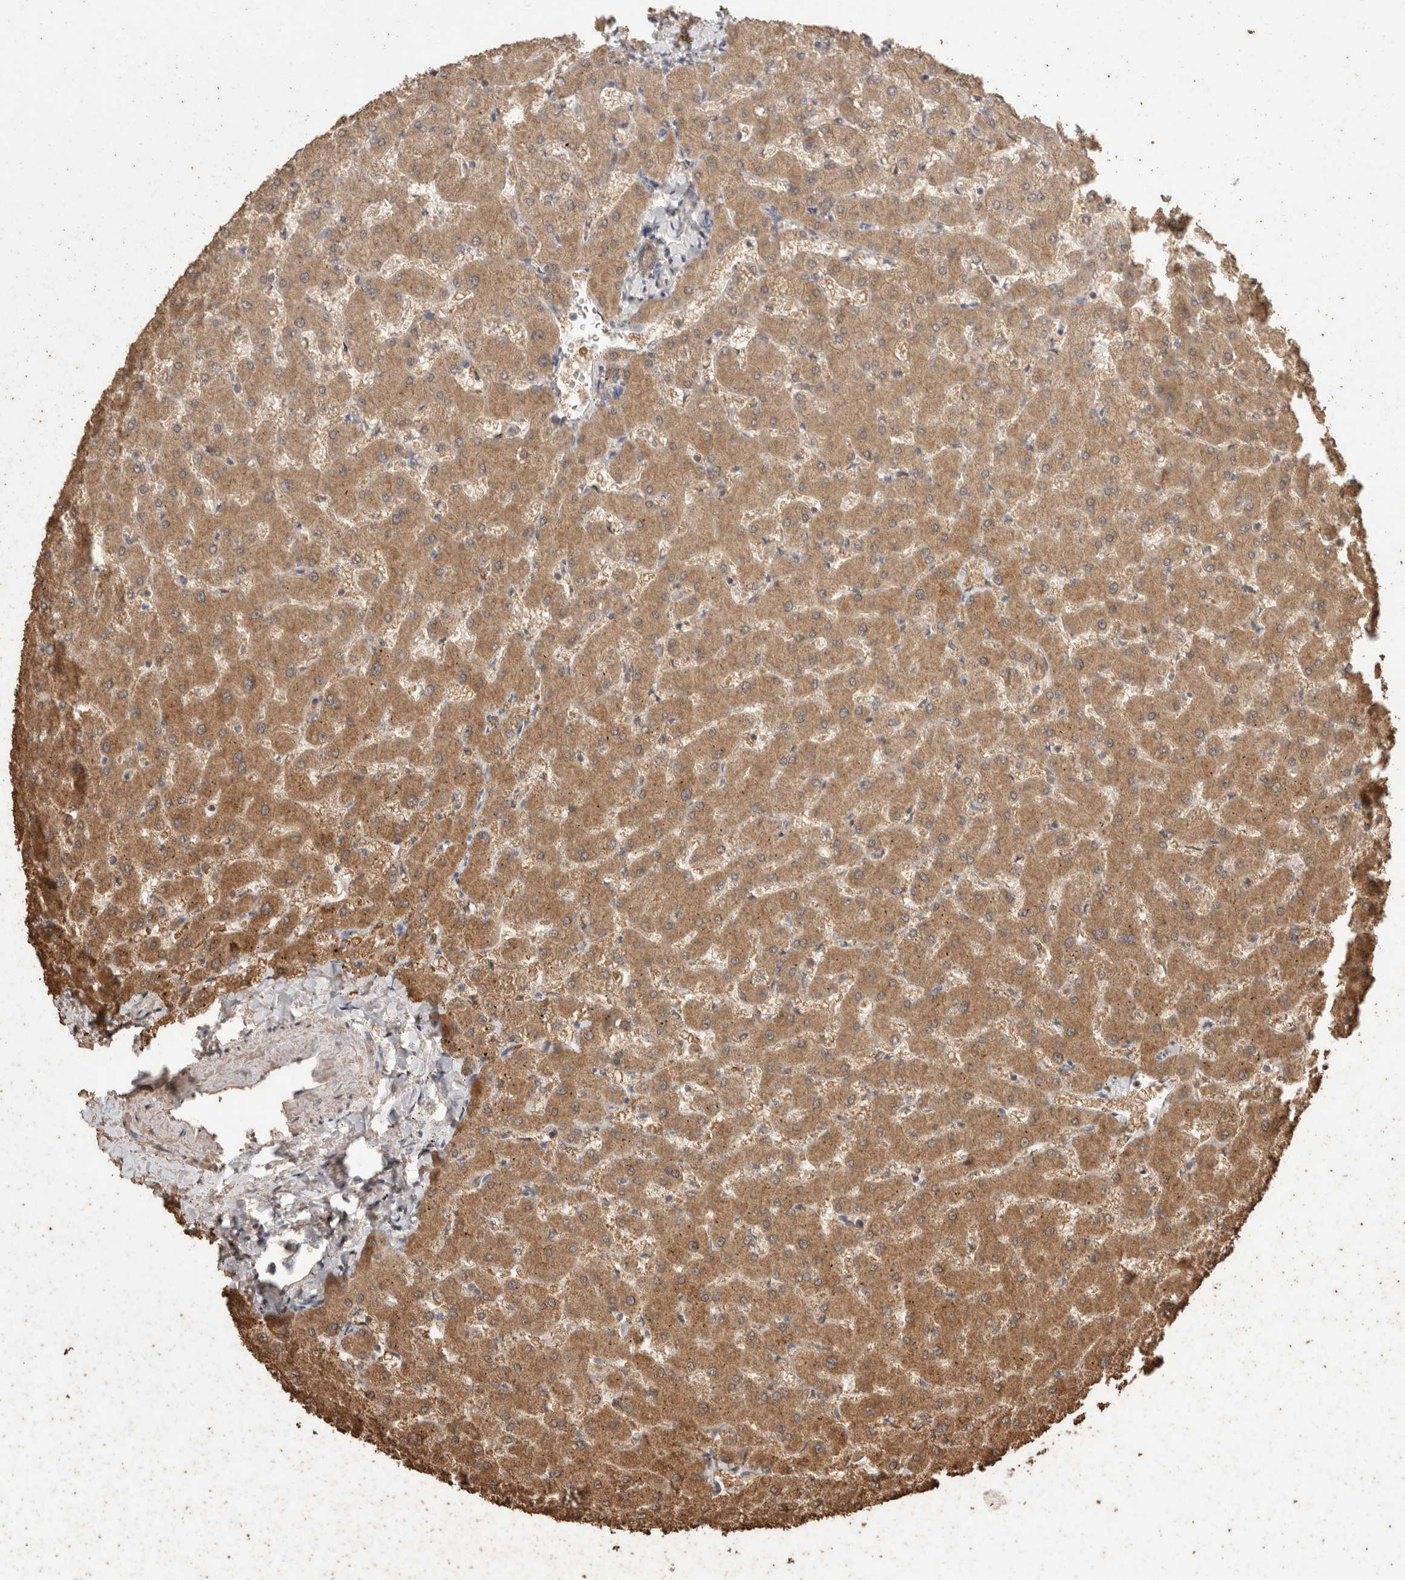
{"staining": {"intensity": "weak", "quantity": ">75%", "location": "cytoplasmic/membranous"}, "tissue": "liver", "cell_type": "Cholangiocytes", "image_type": "normal", "snomed": [{"axis": "morphology", "description": "Normal tissue, NOS"}, {"axis": "topography", "description": "Liver"}], "caption": "A low amount of weak cytoplasmic/membranous positivity is appreciated in about >75% of cholangiocytes in unremarkable liver. The staining is performed using DAB brown chromogen to label protein expression. The nuclei are counter-stained blue using hematoxylin.", "gene": "CX3CL1", "patient": {"sex": "female", "age": 63}}